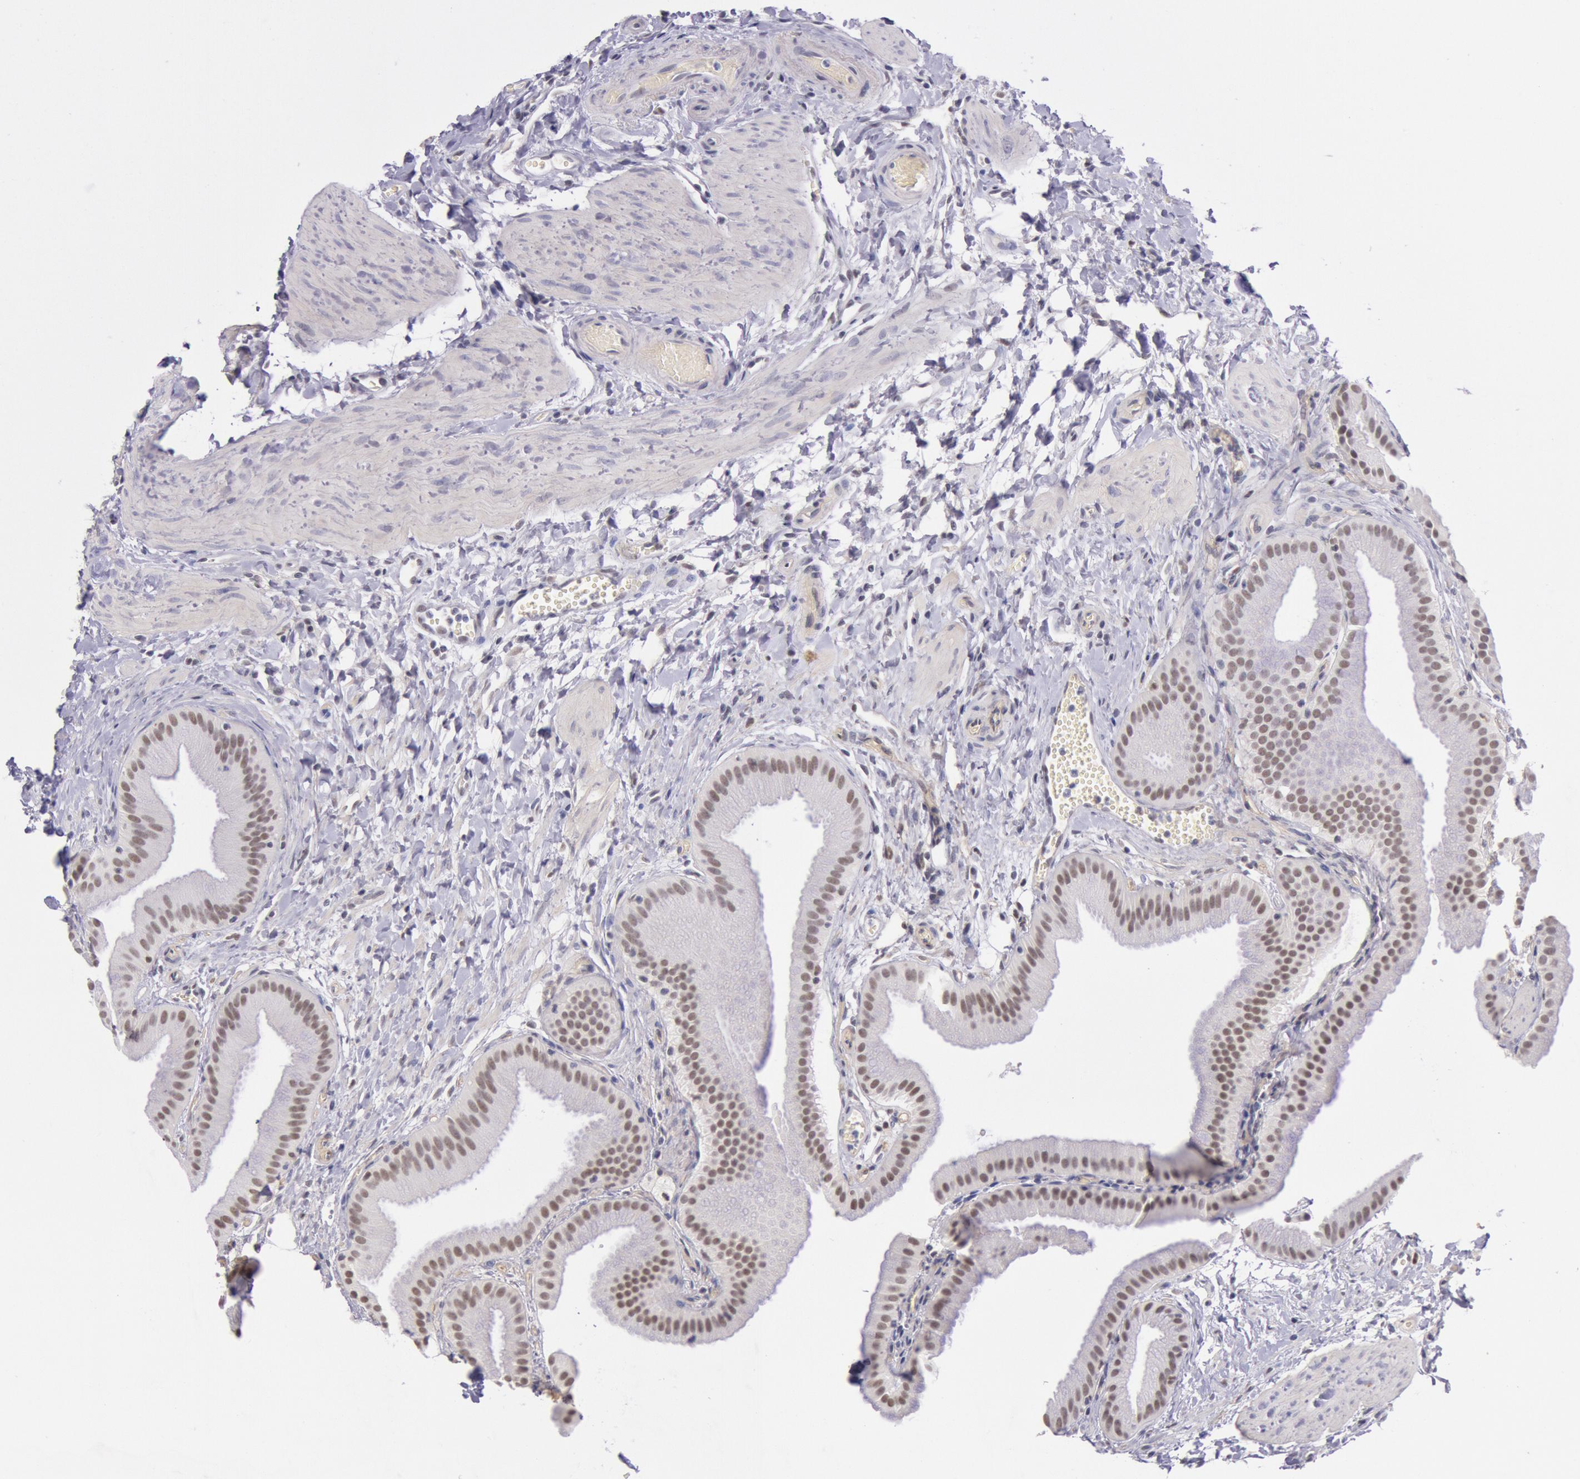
{"staining": {"intensity": "weak", "quantity": "25%-75%", "location": "nuclear"}, "tissue": "gallbladder", "cell_type": "Glandular cells", "image_type": "normal", "snomed": [{"axis": "morphology", "description": "Normal tissue, NOS"}, {"axis": "topography", "description": "Gallbladder"}], "caption": "This photomicrograph reveals immunohistochemistry (IHC) staining of normal human gallbladder, with low weak nuclear staining in approximately 25%-75% of glandular cells.", "gene": "TASL", "patient": {"sex": "female", "age": 63}}